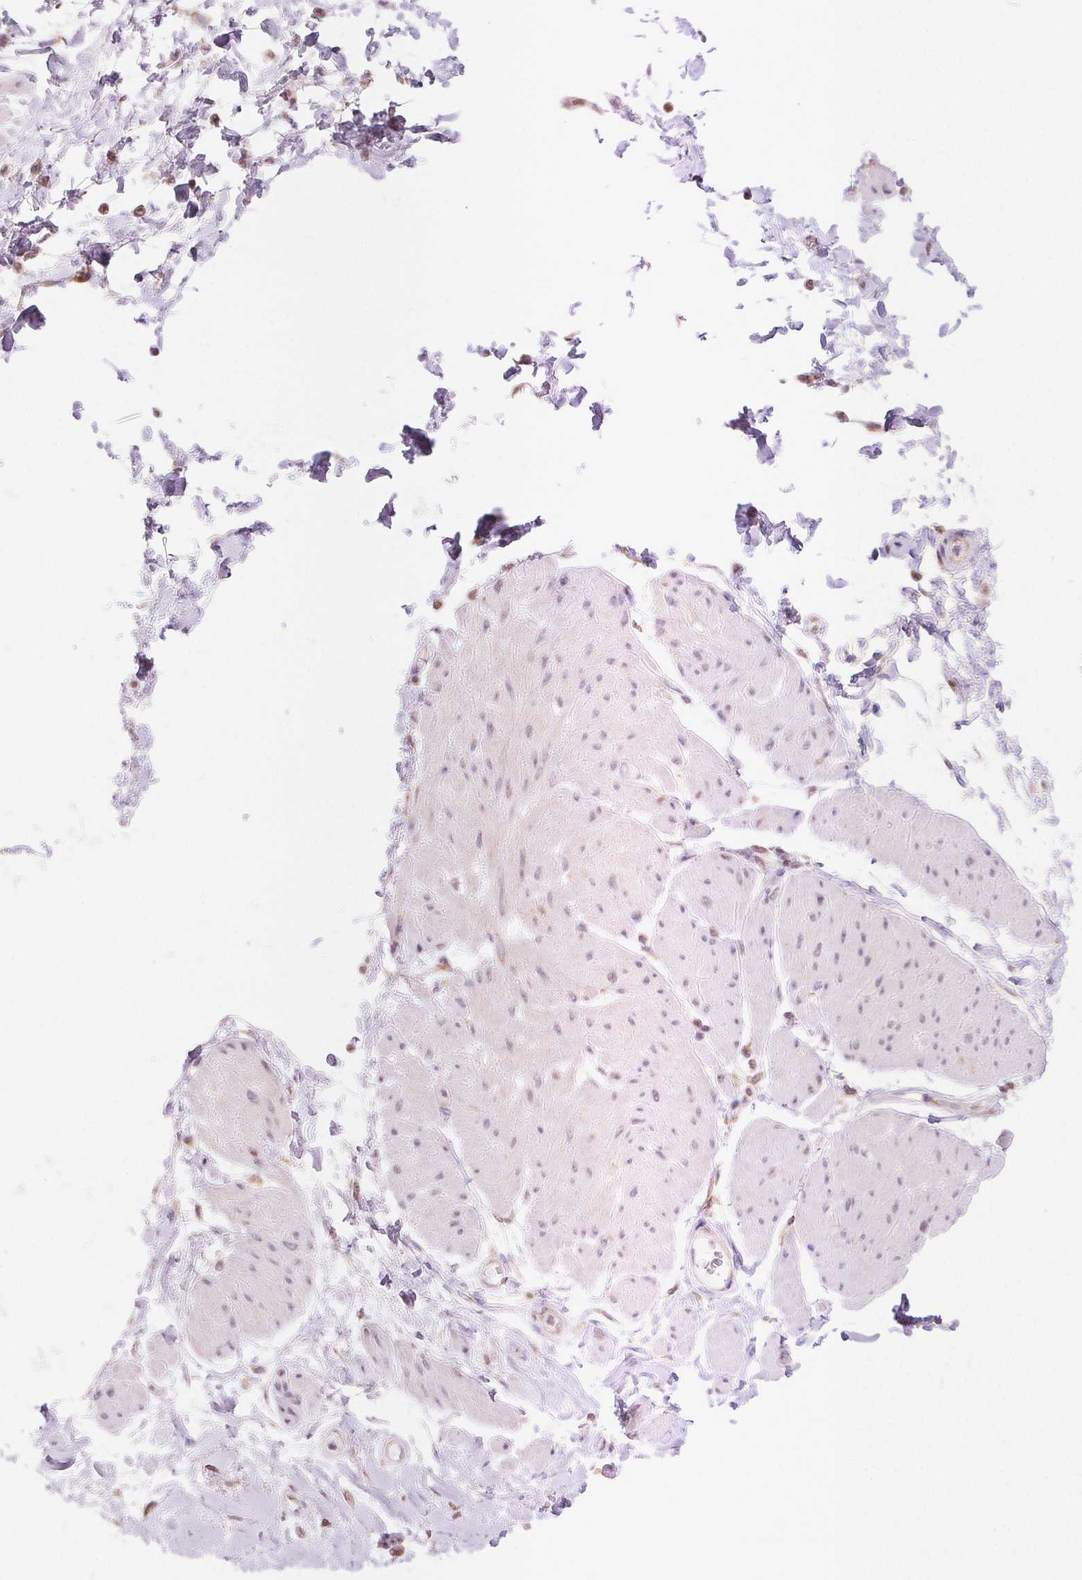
{"staining": {"intensity": "negative", "quantity": "none", "location": "none"}, "tissue": "adipose tissue", "cell_type": "Adipocytes", "image_type": "normal", "snomed": [{"axis": "morphology", "description": "Normal tissue, NOS"}, {"axis": "topography", "description": "Urinary bladder"}, {"axis": "topography", "description": "Peripheral nerve tissue"}], "caption": "This is an immunohistochemistry histopathology image of unremarkable human adipose tissue. There is no positivity in adipocytes.", "gene": "POU2F2", "patient": {"sex": "female", "age": 60}}